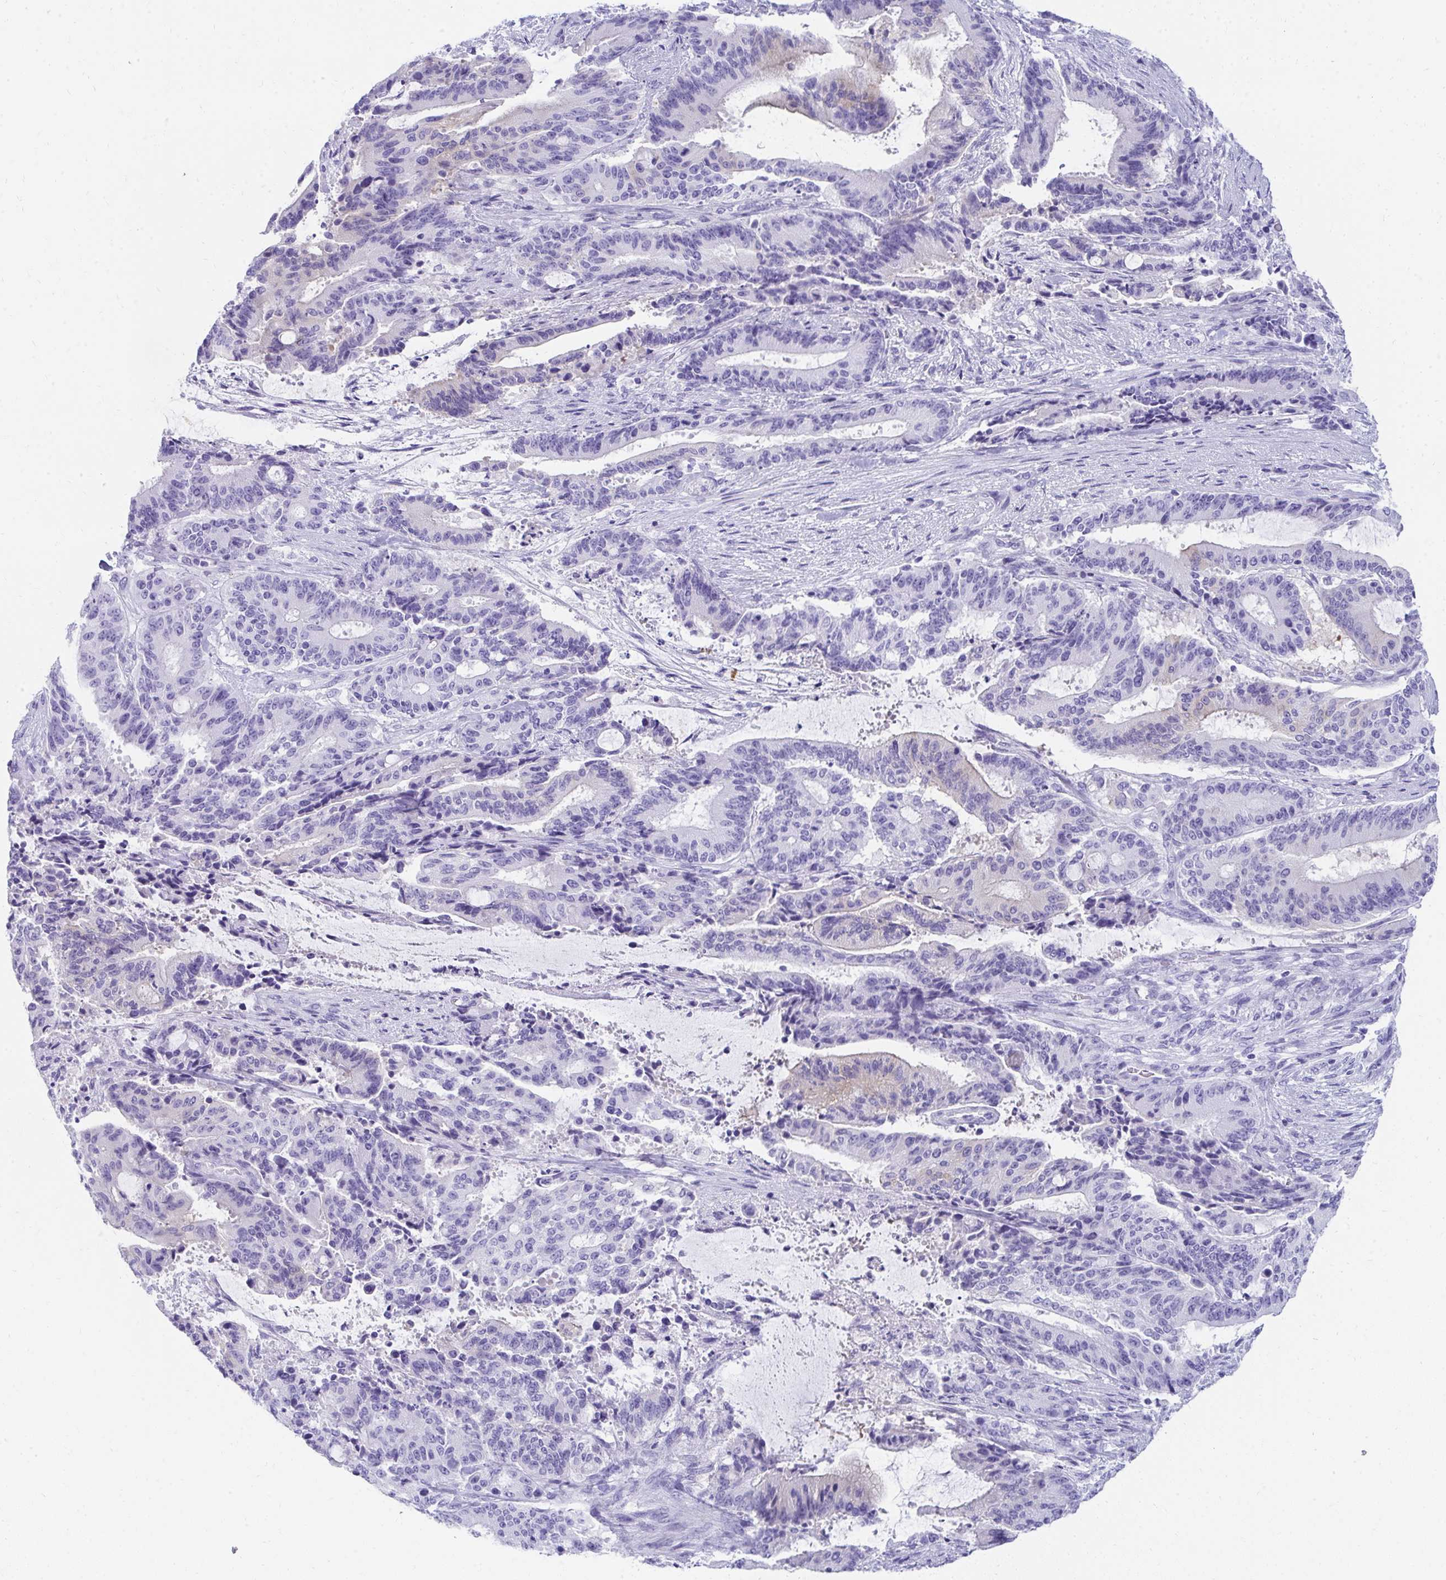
{"staining": {"intensity": "weak", "quantity": "<25%", "location": "cytoplasmic/membranous"}, "tissue": "liver cancer", "cell_type": "Tumor cells", "image_type": "cancer", "snomed": [{"axis": "morphology", "description": "Normal tissue, NOS"}, {"axis": "morphology", "description": "Cholangiocarcinoma"}, {"axis": "topography", "description": "Liver"}, {"axis": "topography", "description": "Peripheral nerve tissue"}], "caption": "IHC histopathology image of neoplastic tissue: human liver cholangiocarcinoma stained with DAB demonstrates no significant protein positivity in tumor cells.", "gene": "SEC14L3", "patient": {"sex": "female", "age": 73}}